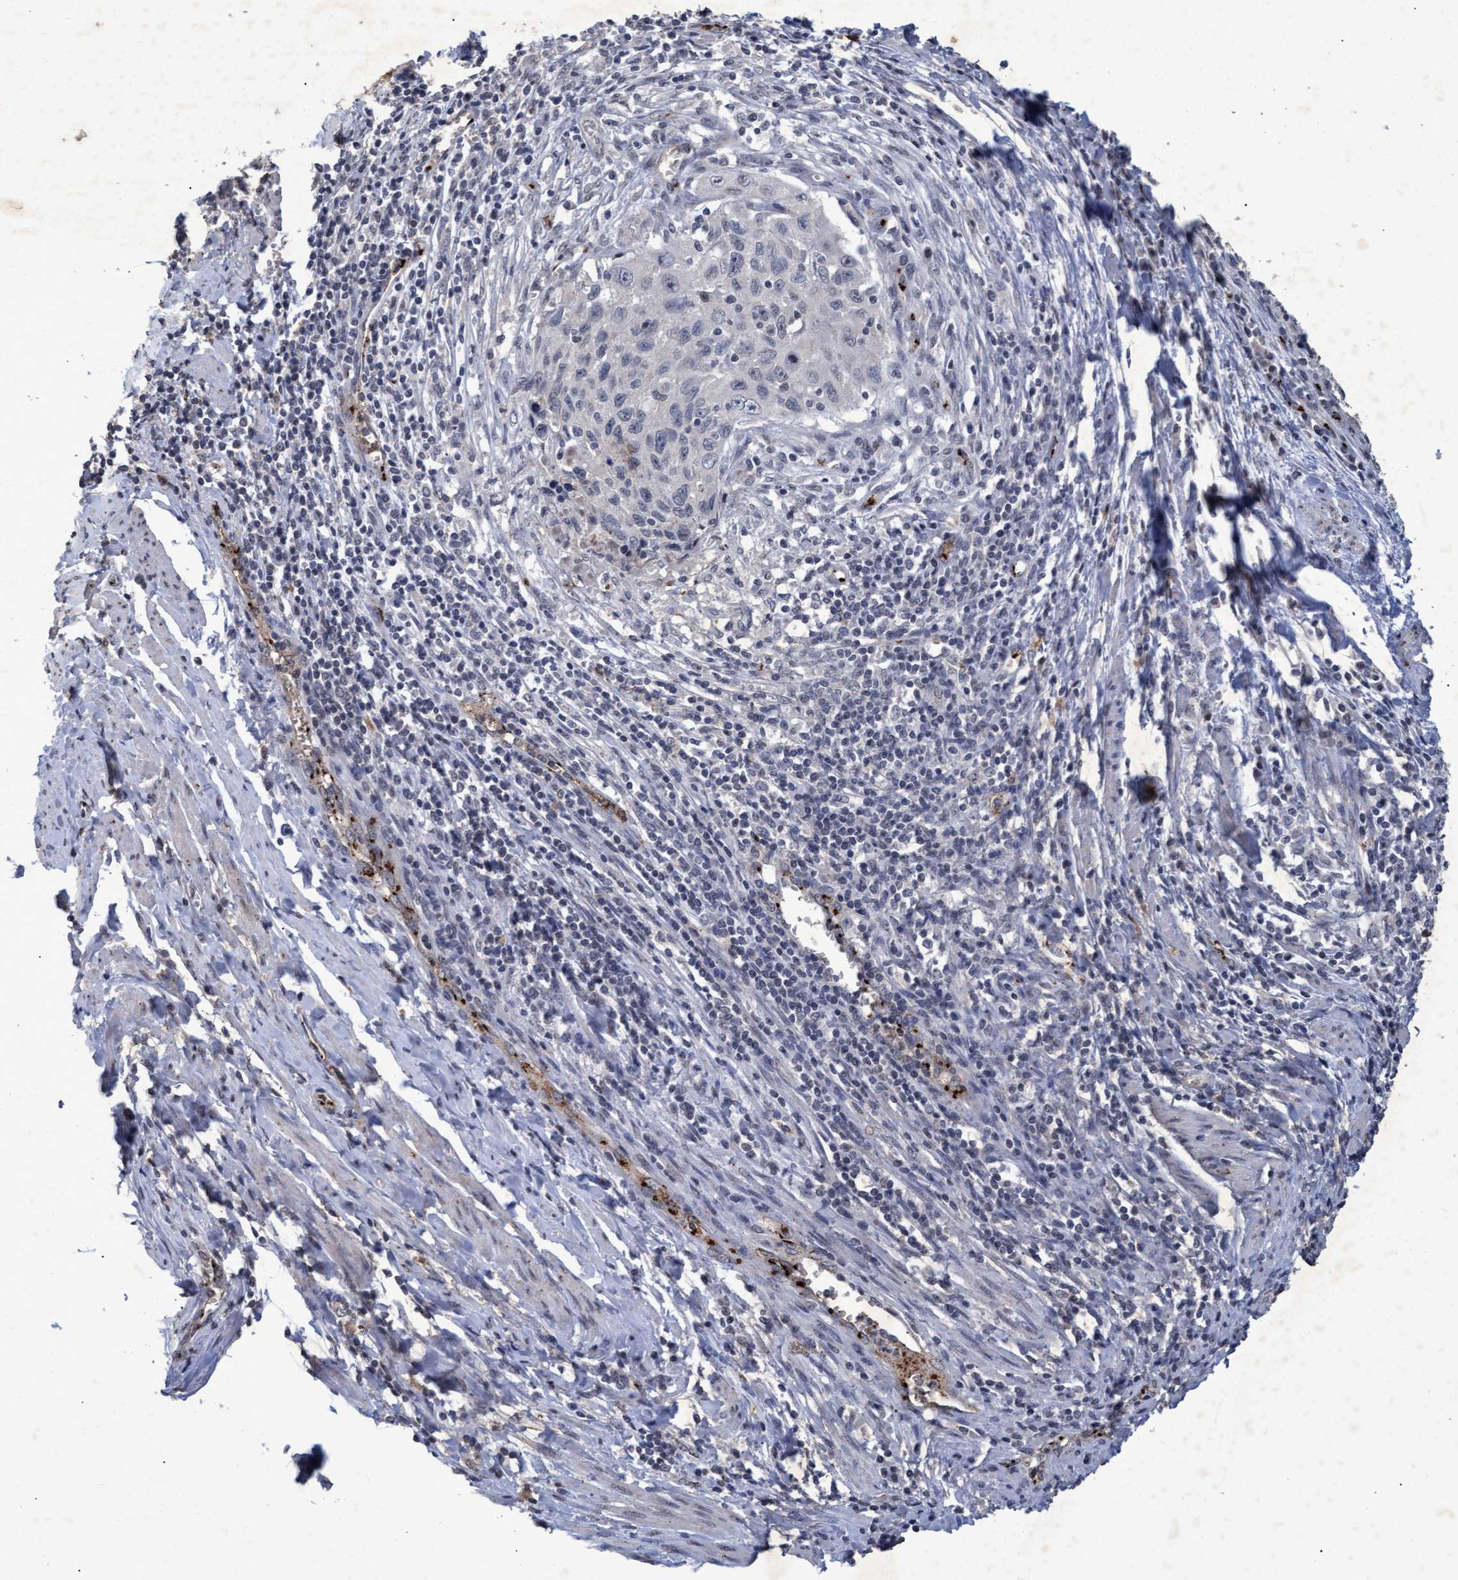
{"staining": {"intensity": "negative", "quantity": "none", "location": "none"}, "tissue": "cervical cancer", "cell_type": "Tumor cells", "image_type": "cancer", "snomed": [{"axis": "morphology", "description": "Squamous cell carcinoma, NOS"}, {"axis": "topography", "description": "Cervix"}], "caption": "Cervical squamous cell carcinoma stained for a protein using immunohistochemistry (IHC) exhibits no positivity tumor cells.", "gene": "GALC", "patient": {"sex": "female", "age": 53}}